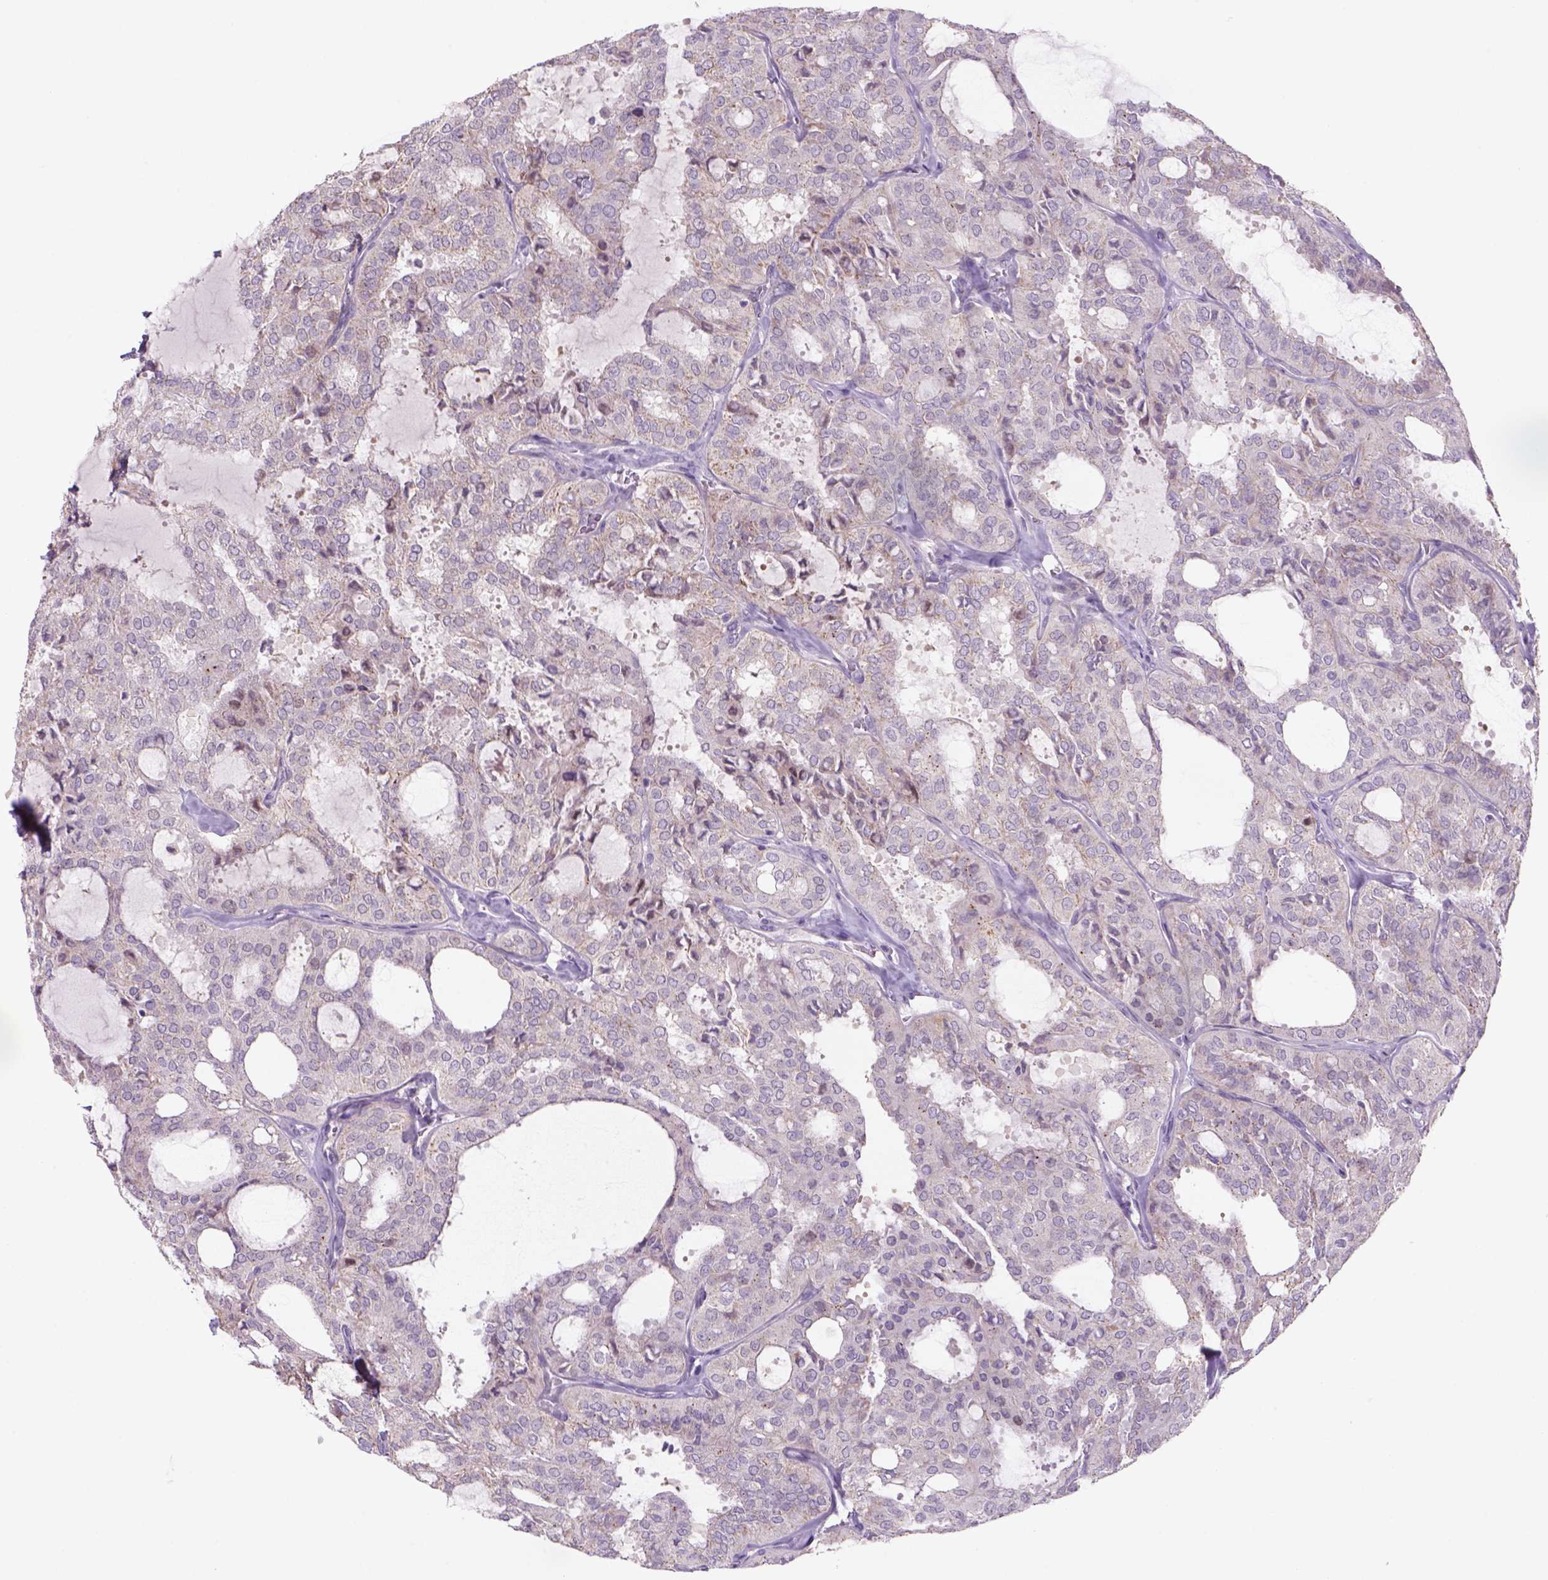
{"staining": {"intensity": "weak", "quantity": ">75%", "location": "cytoplasmic/membranous"}, "tissue": "thyroid cancer", "cell_type": "Tumor cells", "image_type": "cancer", "snomed": [{"axis": "morphology", "description": "Follicular adenoma carcinoma, NOS"}, {"axis": "topography", "description": "Thyroid gland"}], "caption": "Human thyroid cancer stained with a brown dye demonstrates weak cytoplasmic/membranous positive staining in about >75% of tumor cells.", "gene": "ADGRV1", "patient": {"sex": "male", "age": 75}}